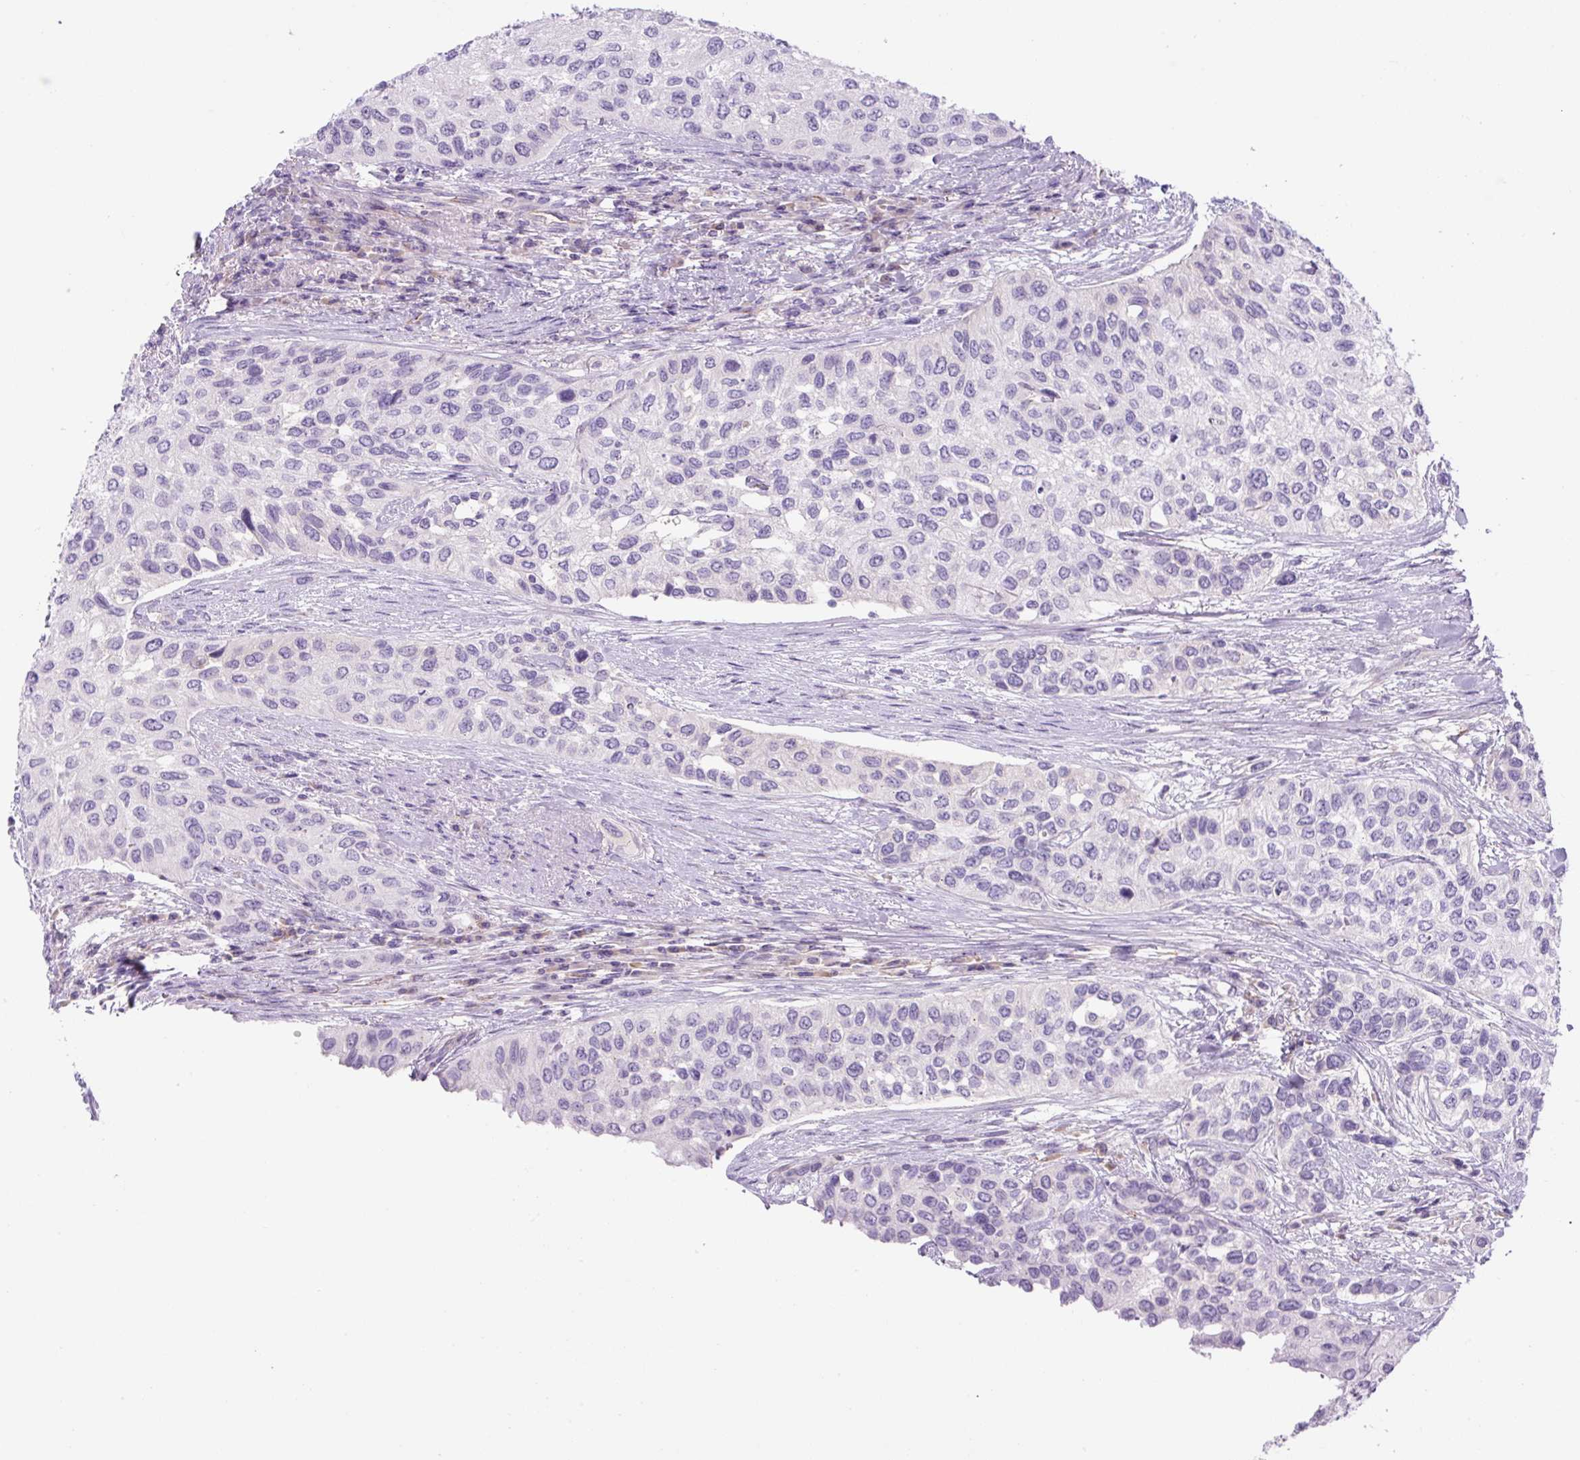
{"staining": {"intensity": "negative", "quantity": "none", "location": "none"}, "tissue": "urothelial cancer", "cell_type": "Tumor cells", "image_type": "cancer", "snomed": [{"axis": "morphology", "description": "Normal tissue, NOS"}, {"axis": "morphology", "description": "Urothelial carcinoma, High grade"}, {"axis": "topography", "description": "Vascular tissue"}, {"axis": "topography", "description": "Urinary bladder"}], "caption": "Immunohistochemistry photomicrograph of human high-grade urothelial carcinoma stained for a protein (brown), which displays no expression in tumor cells.", "gene": "RSPO4", "patient": {"sex": "female", "age": 56}}